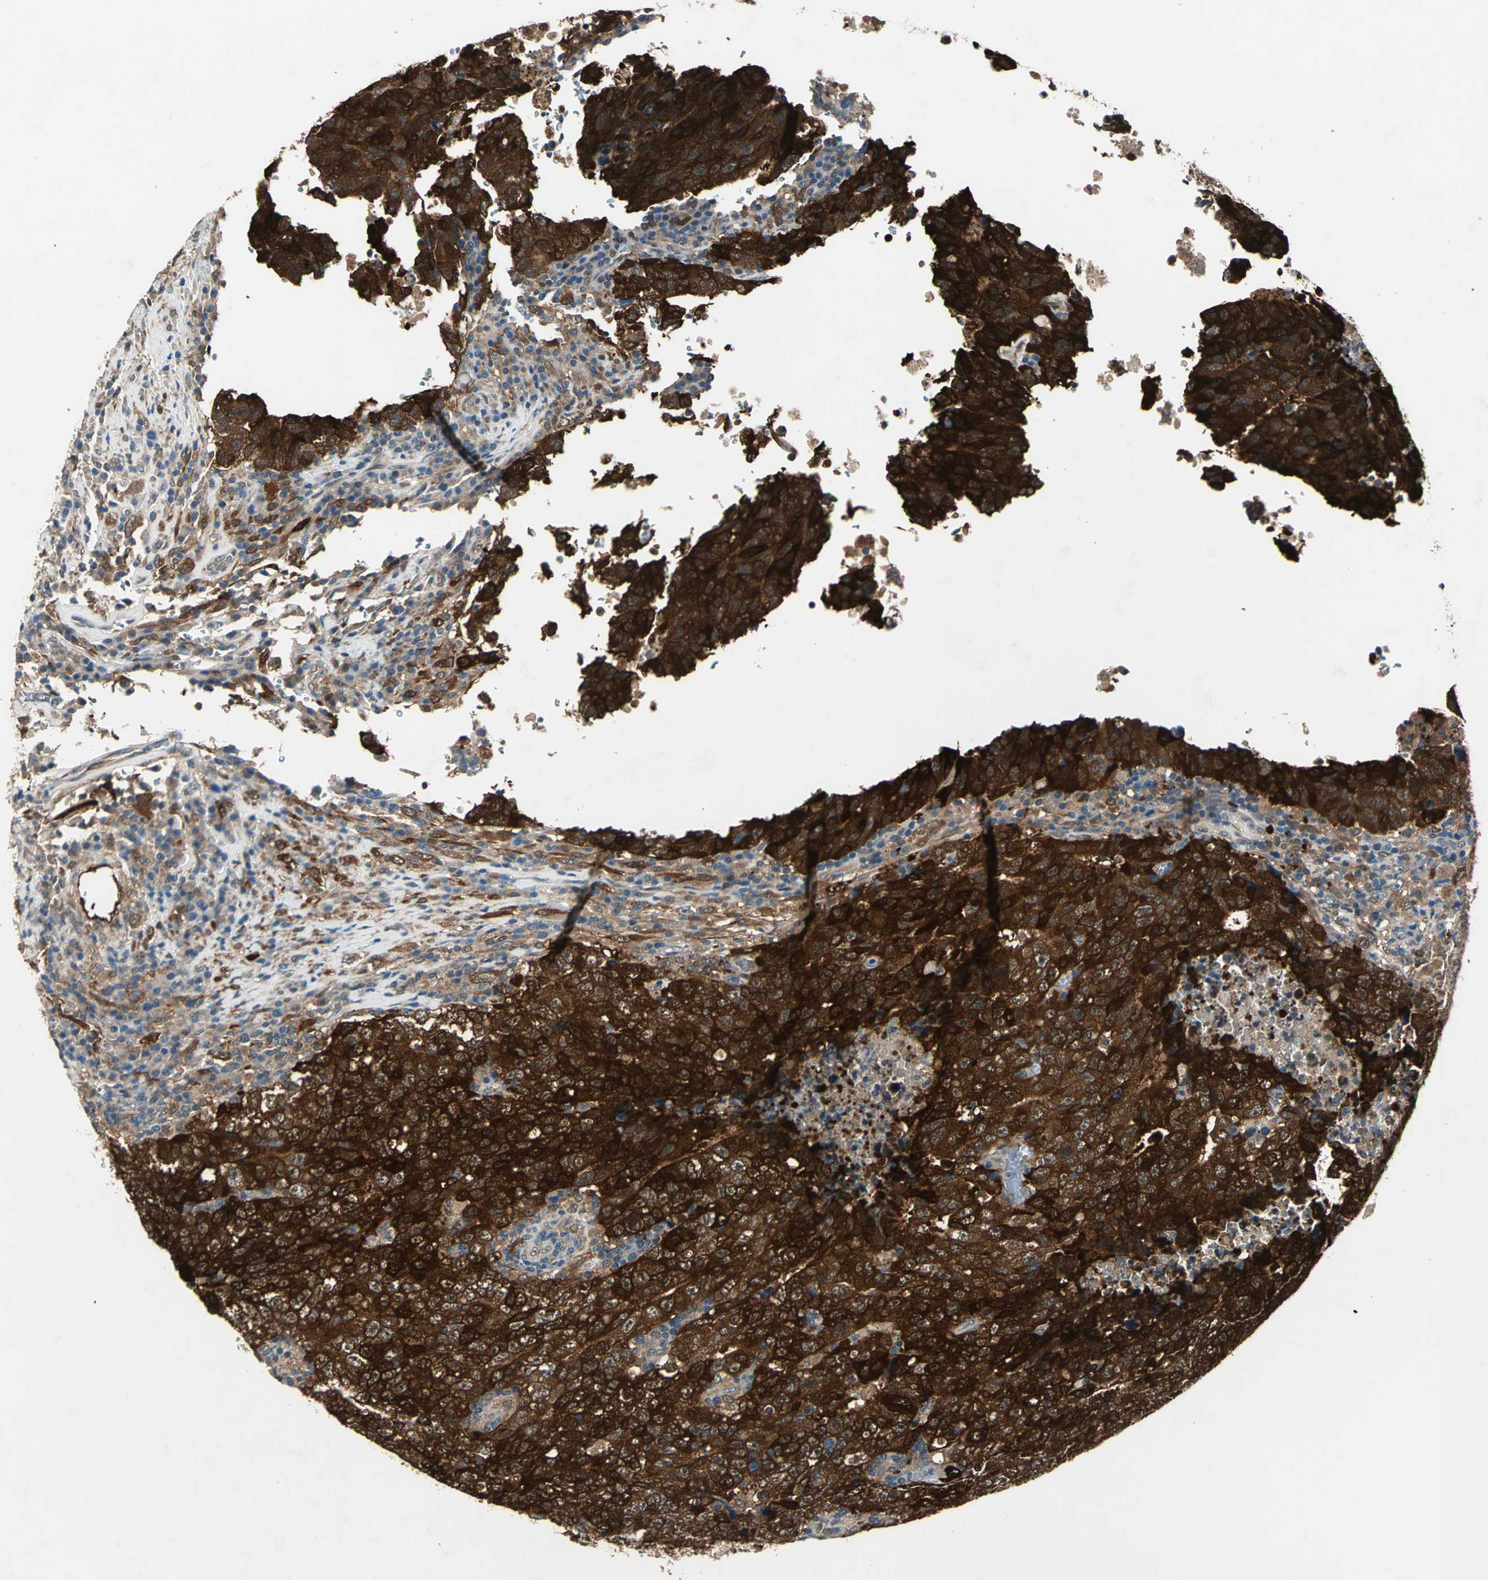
{"staining": {"intensity": "strong", "quantity": ">75%", "location": "cytoplasmic/membranous"}, "tissue": "testis cancer", "cell_type": "Tumor cells", "image_type": "cancer", "snomed": [{"axis": "morphology", "description": "Necrosis, NOS"}, {"axis": "morphology", "description": "Carcinoma, Embryonal, NOS"}, {"axis": "topography", "description": "Testis"}], "caption": "This micrograph reveals testis cancer stained with IHC to label a protein in brown. The cytoplasmic/membranous of tumor cells show strong positivity for the protein. Nuclei are counter-stained blue.", "gene": "RRM2B", "patient": {"sex": "male", "age": 19}}